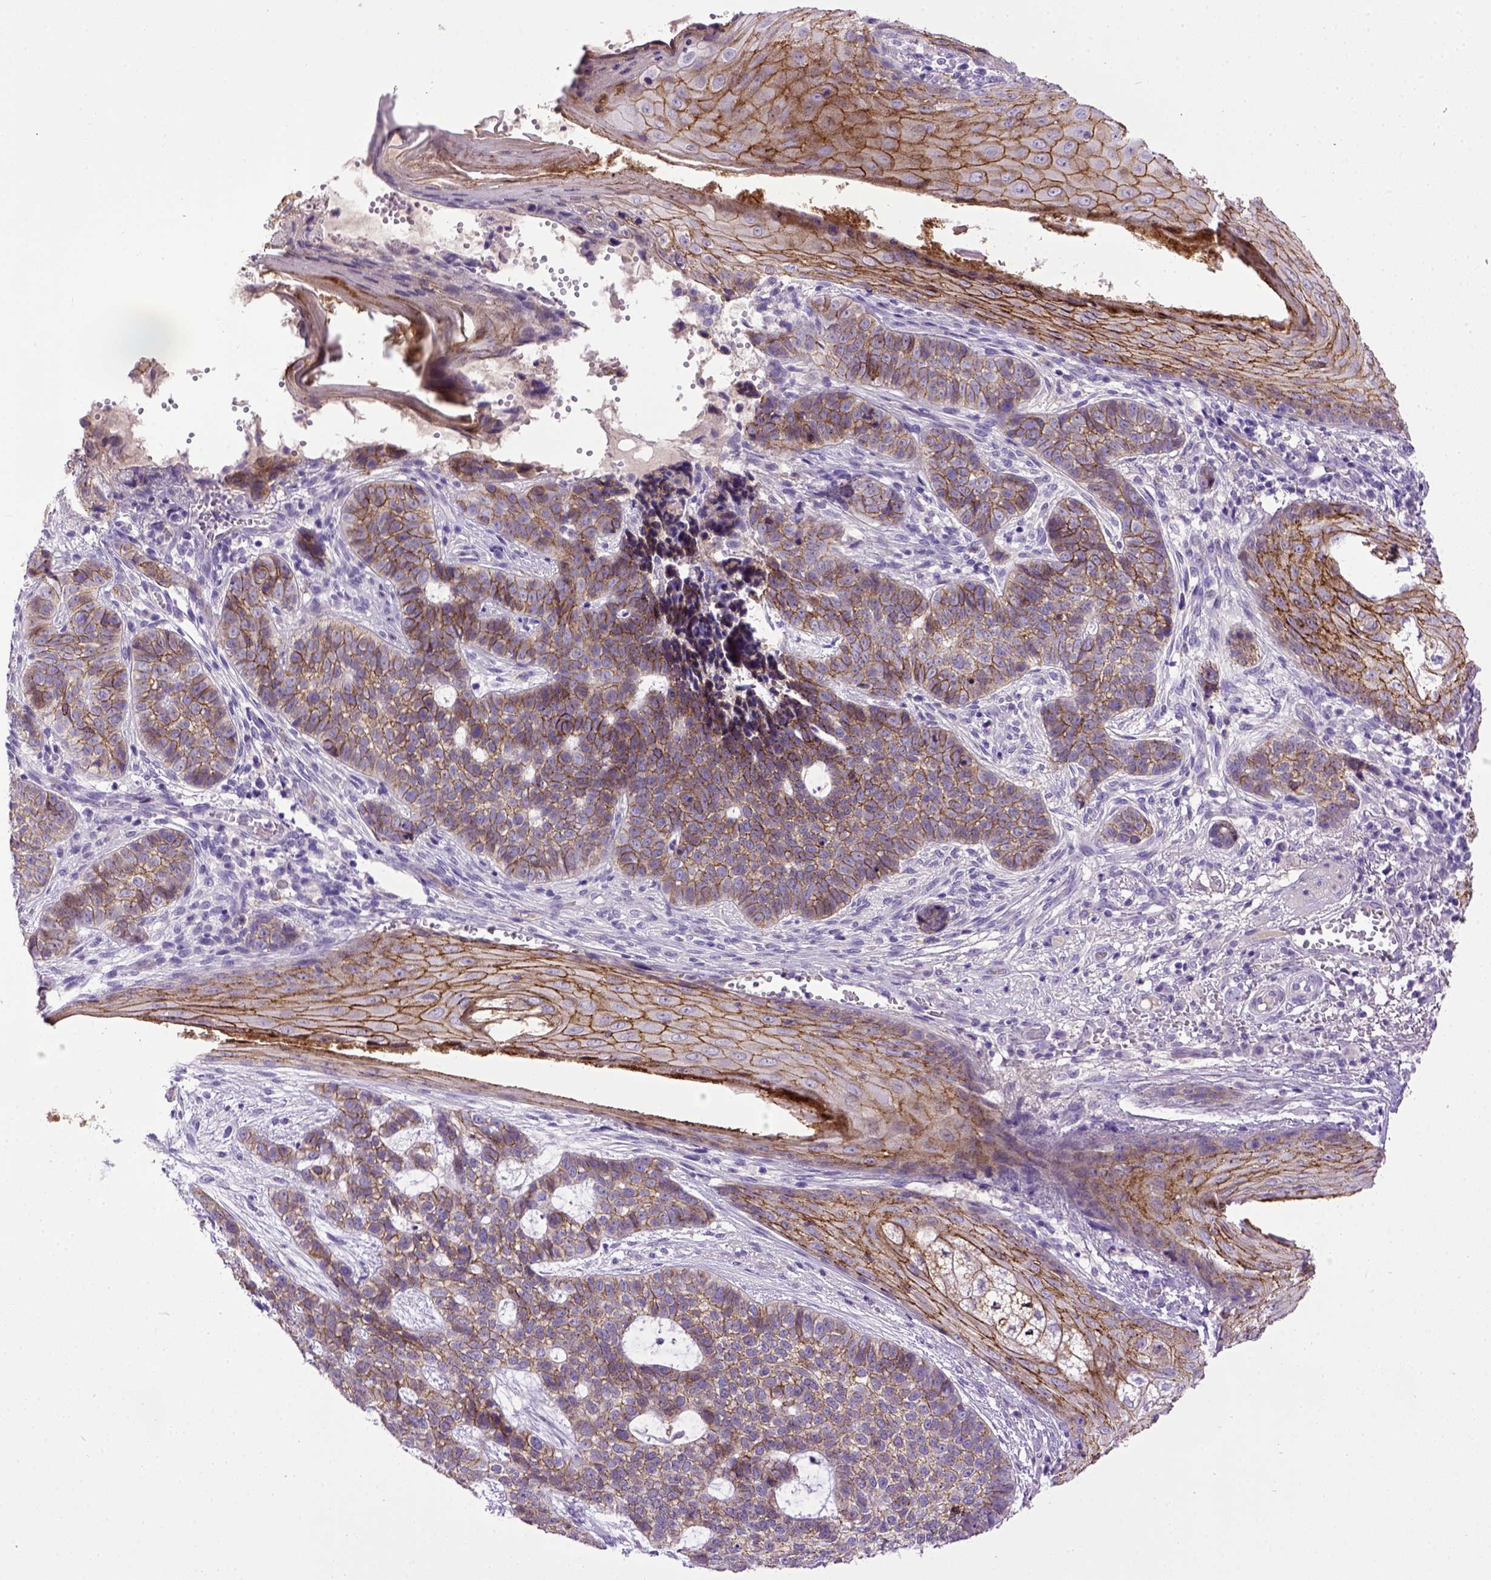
{"staining": {"intensity": "moderate", "quantity": ">75%", "location": "cytoplasmic/membranous"}, "tissue": "skin cancer", "cell_type": "Tumor cells", "image_type": "cancer", "snomed": [{"axis": "morphology", "description": "Basal cell carcinoma"}, {"axis": "topography", "description": "Skin"}], "caption": "DAB immunohistochemical staining of basal cell carcinoma (skin) demonstrates moderate cytoplasmic/membranous protein staining in approximately >75% of tumor cells. (IHC, brightfield microscopy, high magnification).", "gene": "CDH1", "patient": {"sex": "female", "age": 69}}